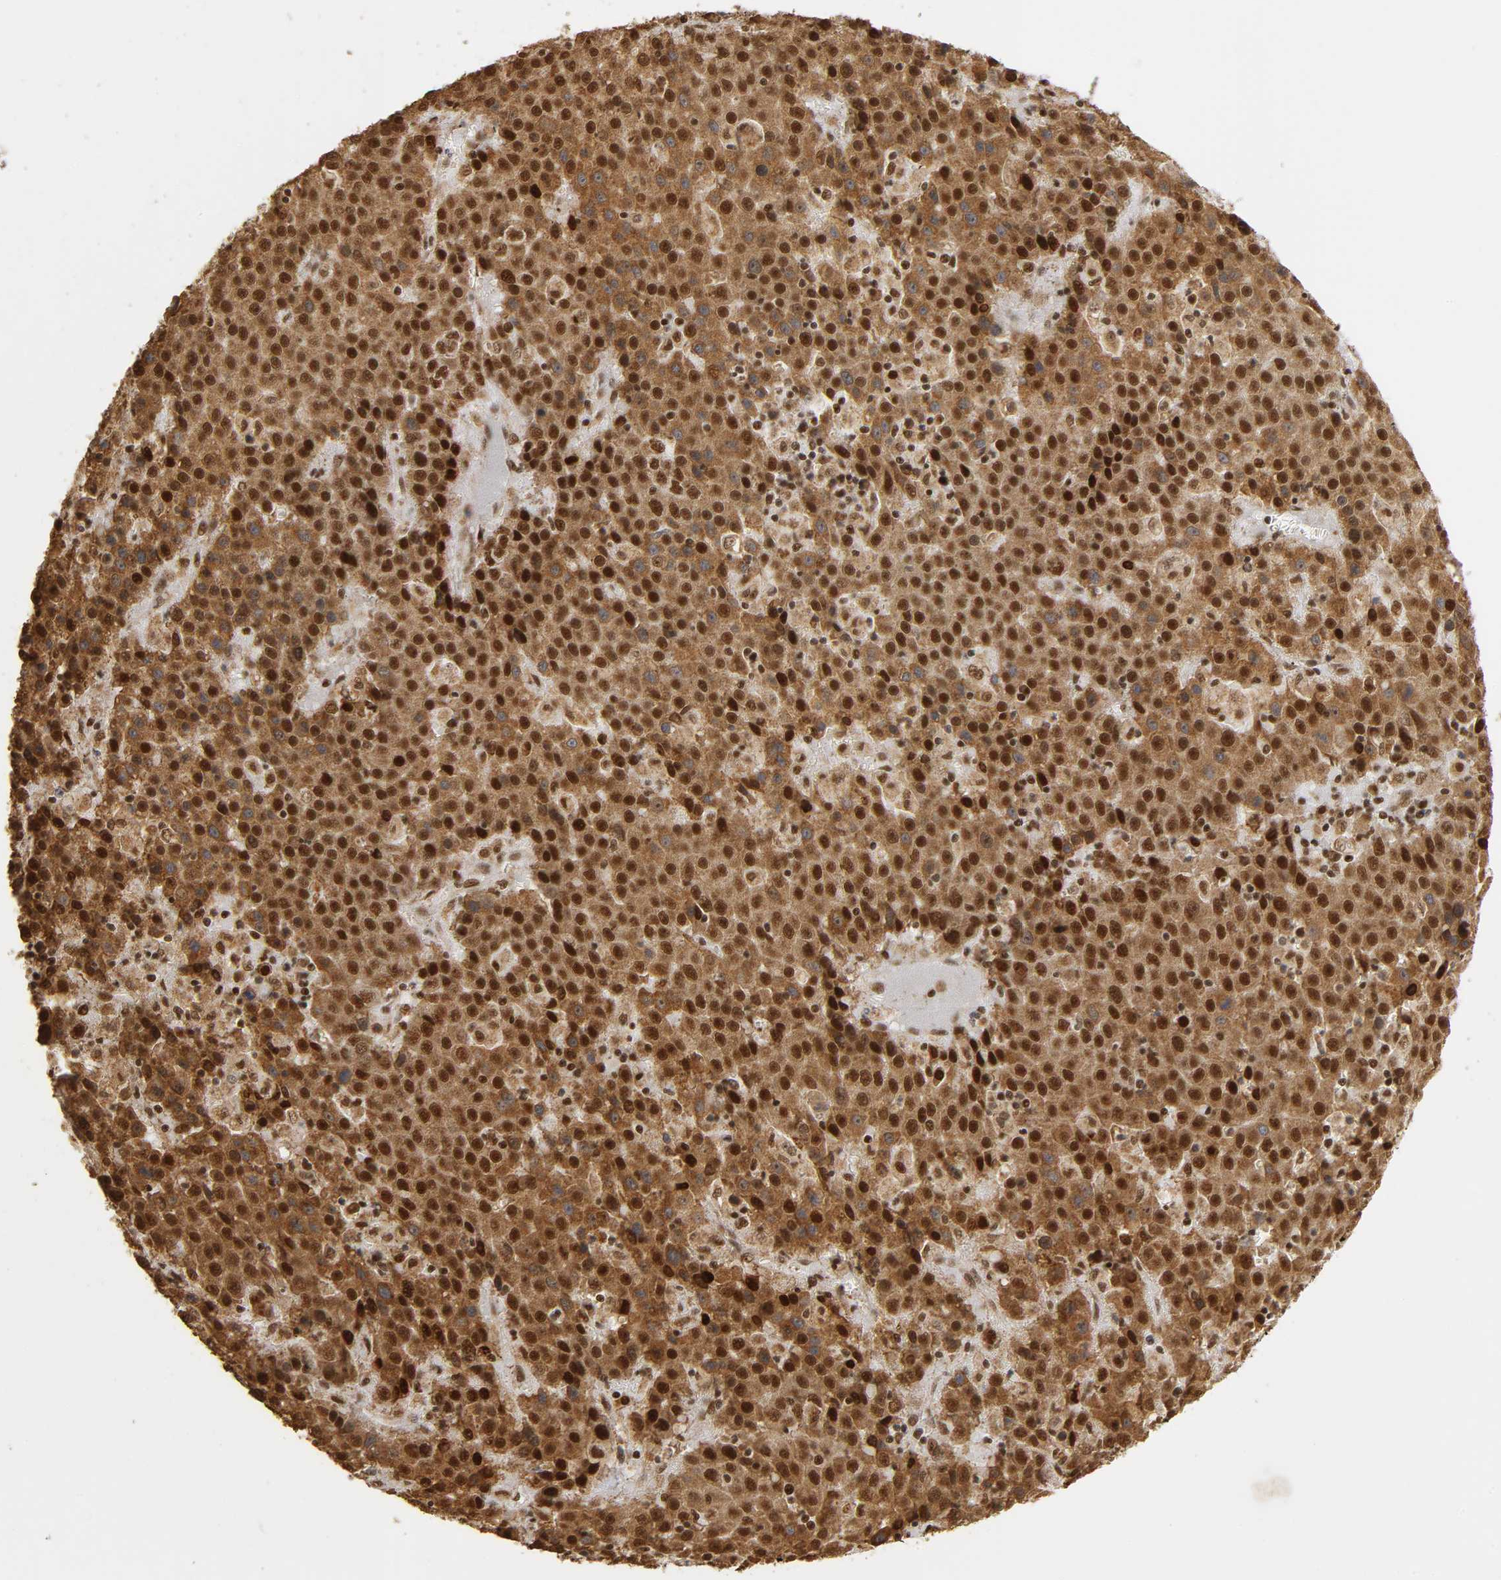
{"staining": {"intensity": "strong", "quantity": ">75%", "location": "cytoplasmic/membranous"}, "tissue": "liver cancer", "cell_type": "Tumor cells", "image_type": "cancer", "snomed": [{"axis": "morphology", "description": "Carcinoma, Hepatocellular, NOS"}, {"axis": "topography", "description": "Liver"}], "caption": "The image displays staining of hepatocellular carcinoma (liver), revealing strong cytoplasmic/membranous protein positivity (brown color) within tumor cells.", "gene": "RNF122", "patient": {"sex": "female", "age": 53}}